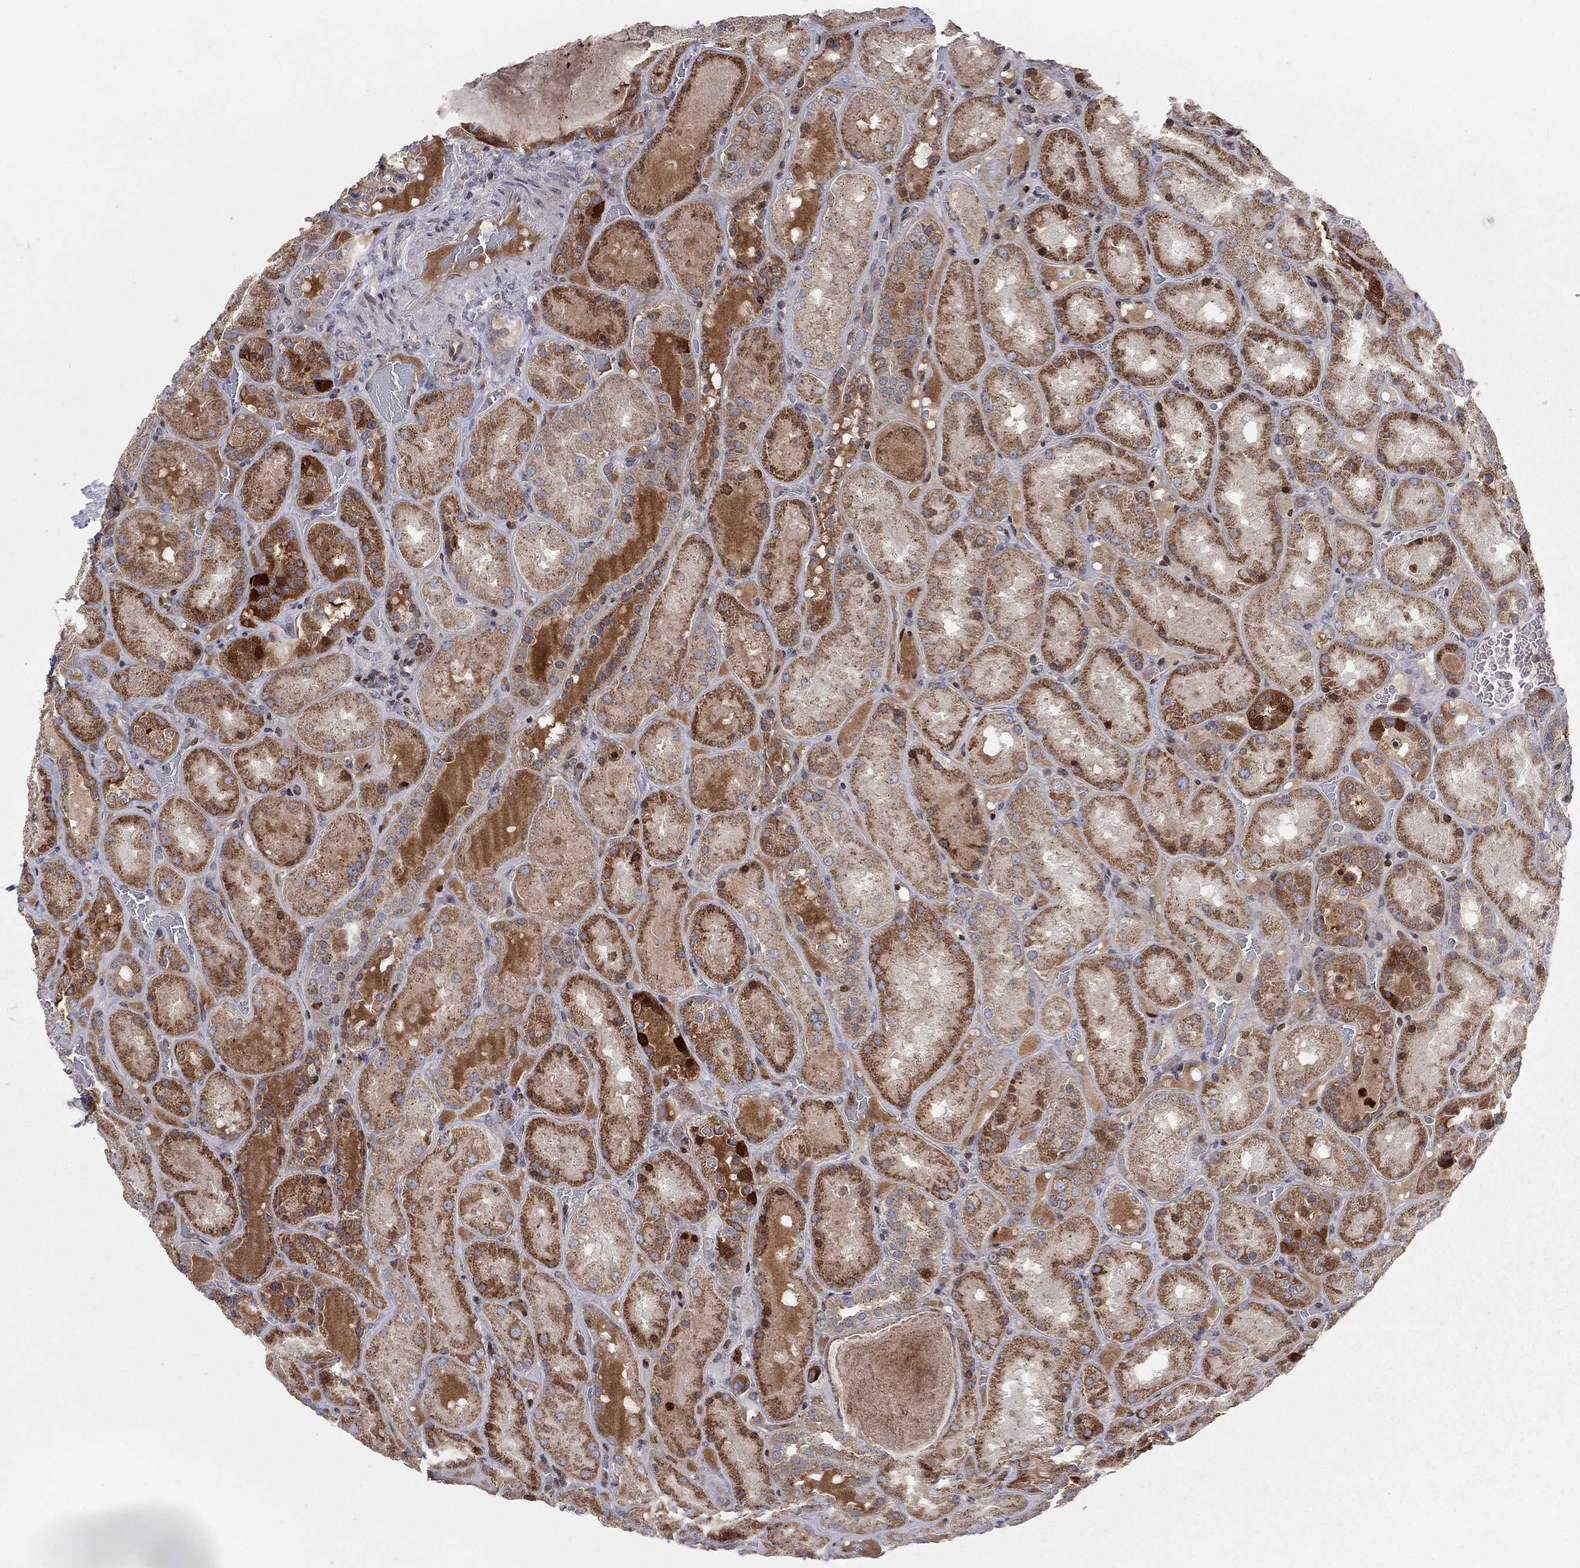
{"staining": {"intensity": "weak", "quantity": "25%-75%", "location": "cytoplasmic/membranous"}, "tissue": "kidney", "cell_type": "Cells in glomeruli", "image_type": "normal", "snomed": [{"axis": "morphology", "description": "Normal tissue, NOS"}, {"axis": "topography", "description": "Kidney"}], "caption": "Immunohistochemical staining of benign human kidney displays weak cytoplasmic/membranous protein expression in approximately 25%-75% of cells in glomeruli.", "gene": "ERN2", "patient": {"sex": "male", "age": 73}}